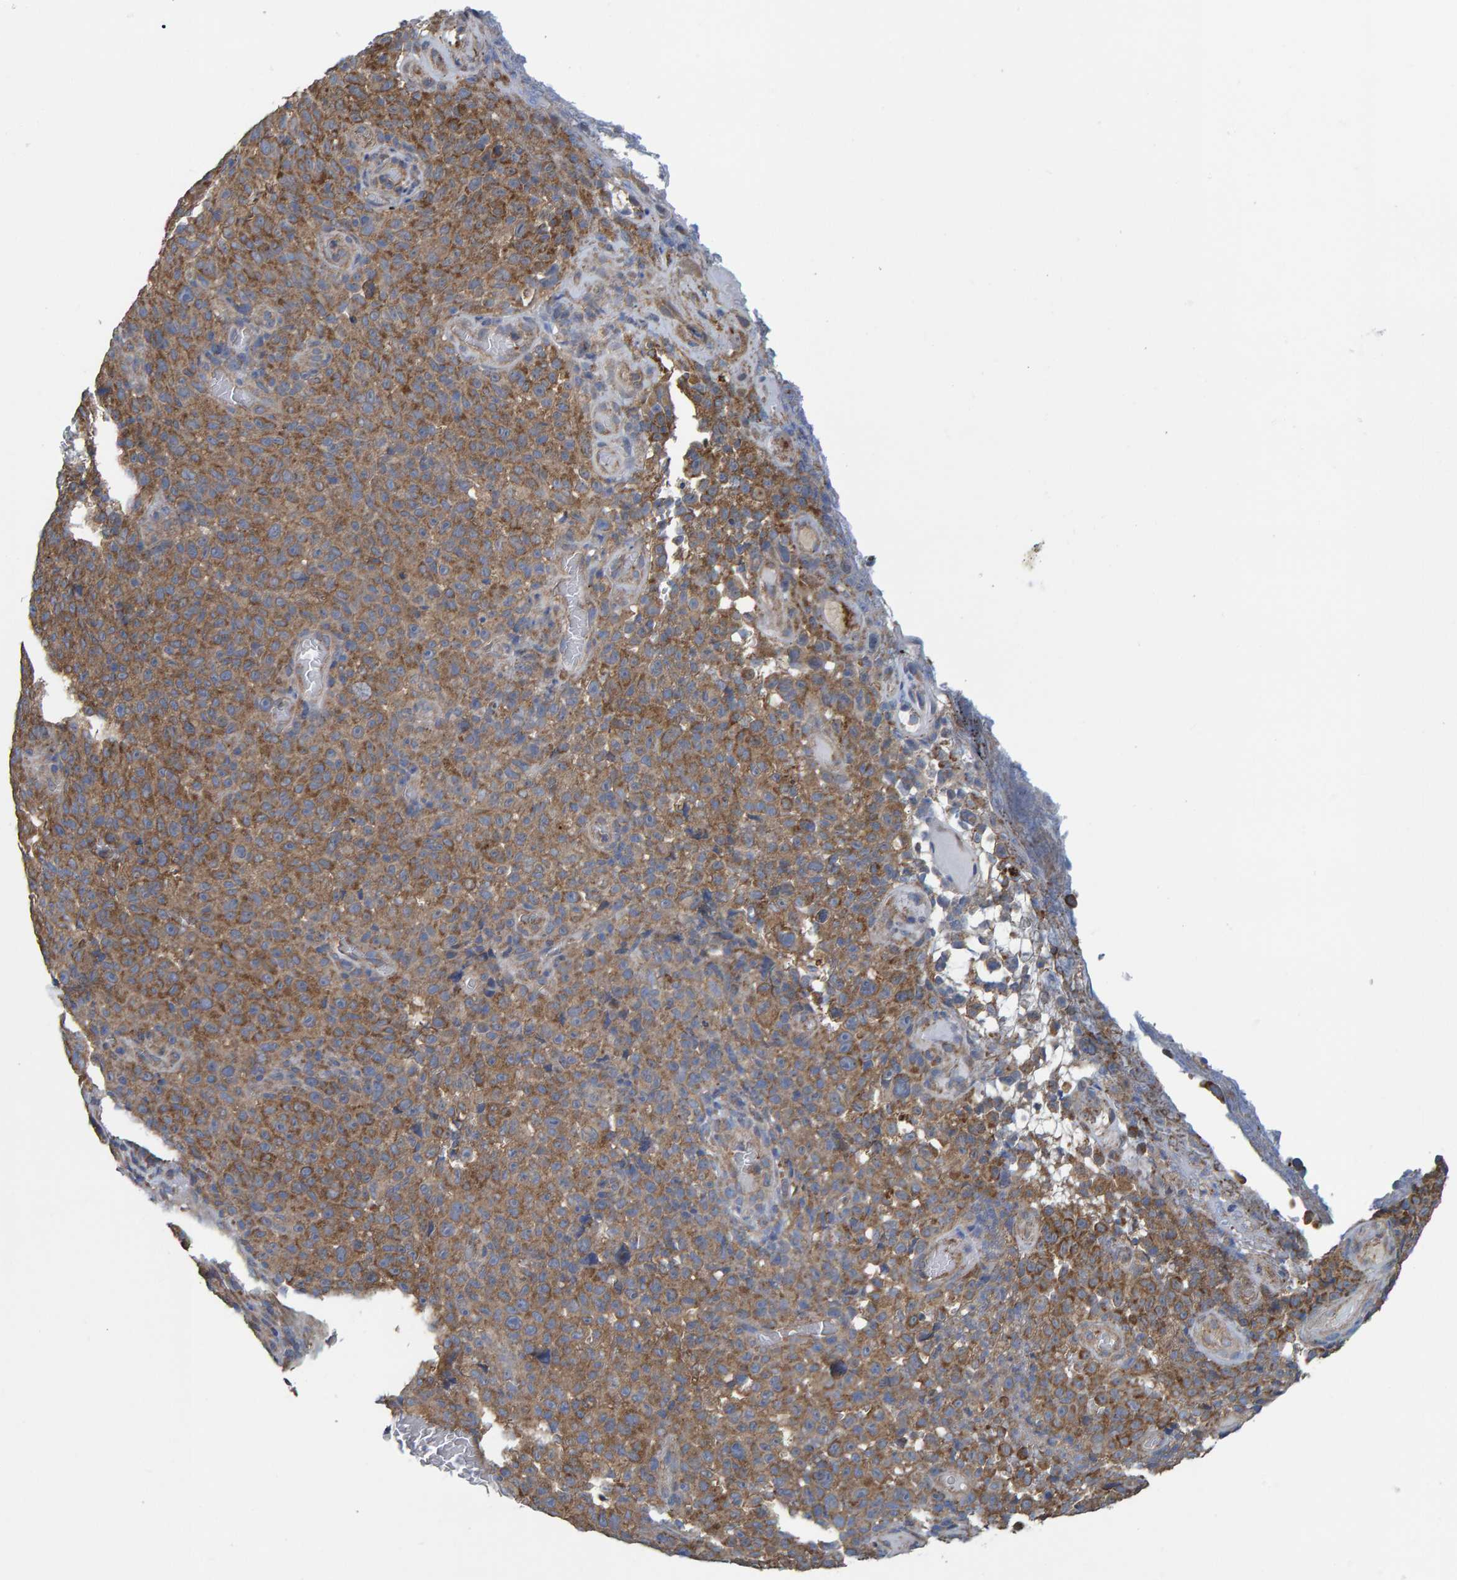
{"staining": {"intensity": "moderate", "quantity": ">75%", "location": "cytoplasmic/membranous"}, "tissue": "melanoma", "cell_type": "Tumor cells", "image_type": "cancer", "snomed": [{"axis": "morphology", "description": "Malignant melanoma, NOS"}, {"axis": "topography", "description": "Skin"}], "caption": "Tumor cells demonstrate moderate cytoplasmic/membranous positivity in about >75% of cells in malignant melanoma. (brown staining indicates protein expression, while blue staining denotes nuclei).", "gene": "LRSAM1", "patient": {"sex": "female", "age": 82}}